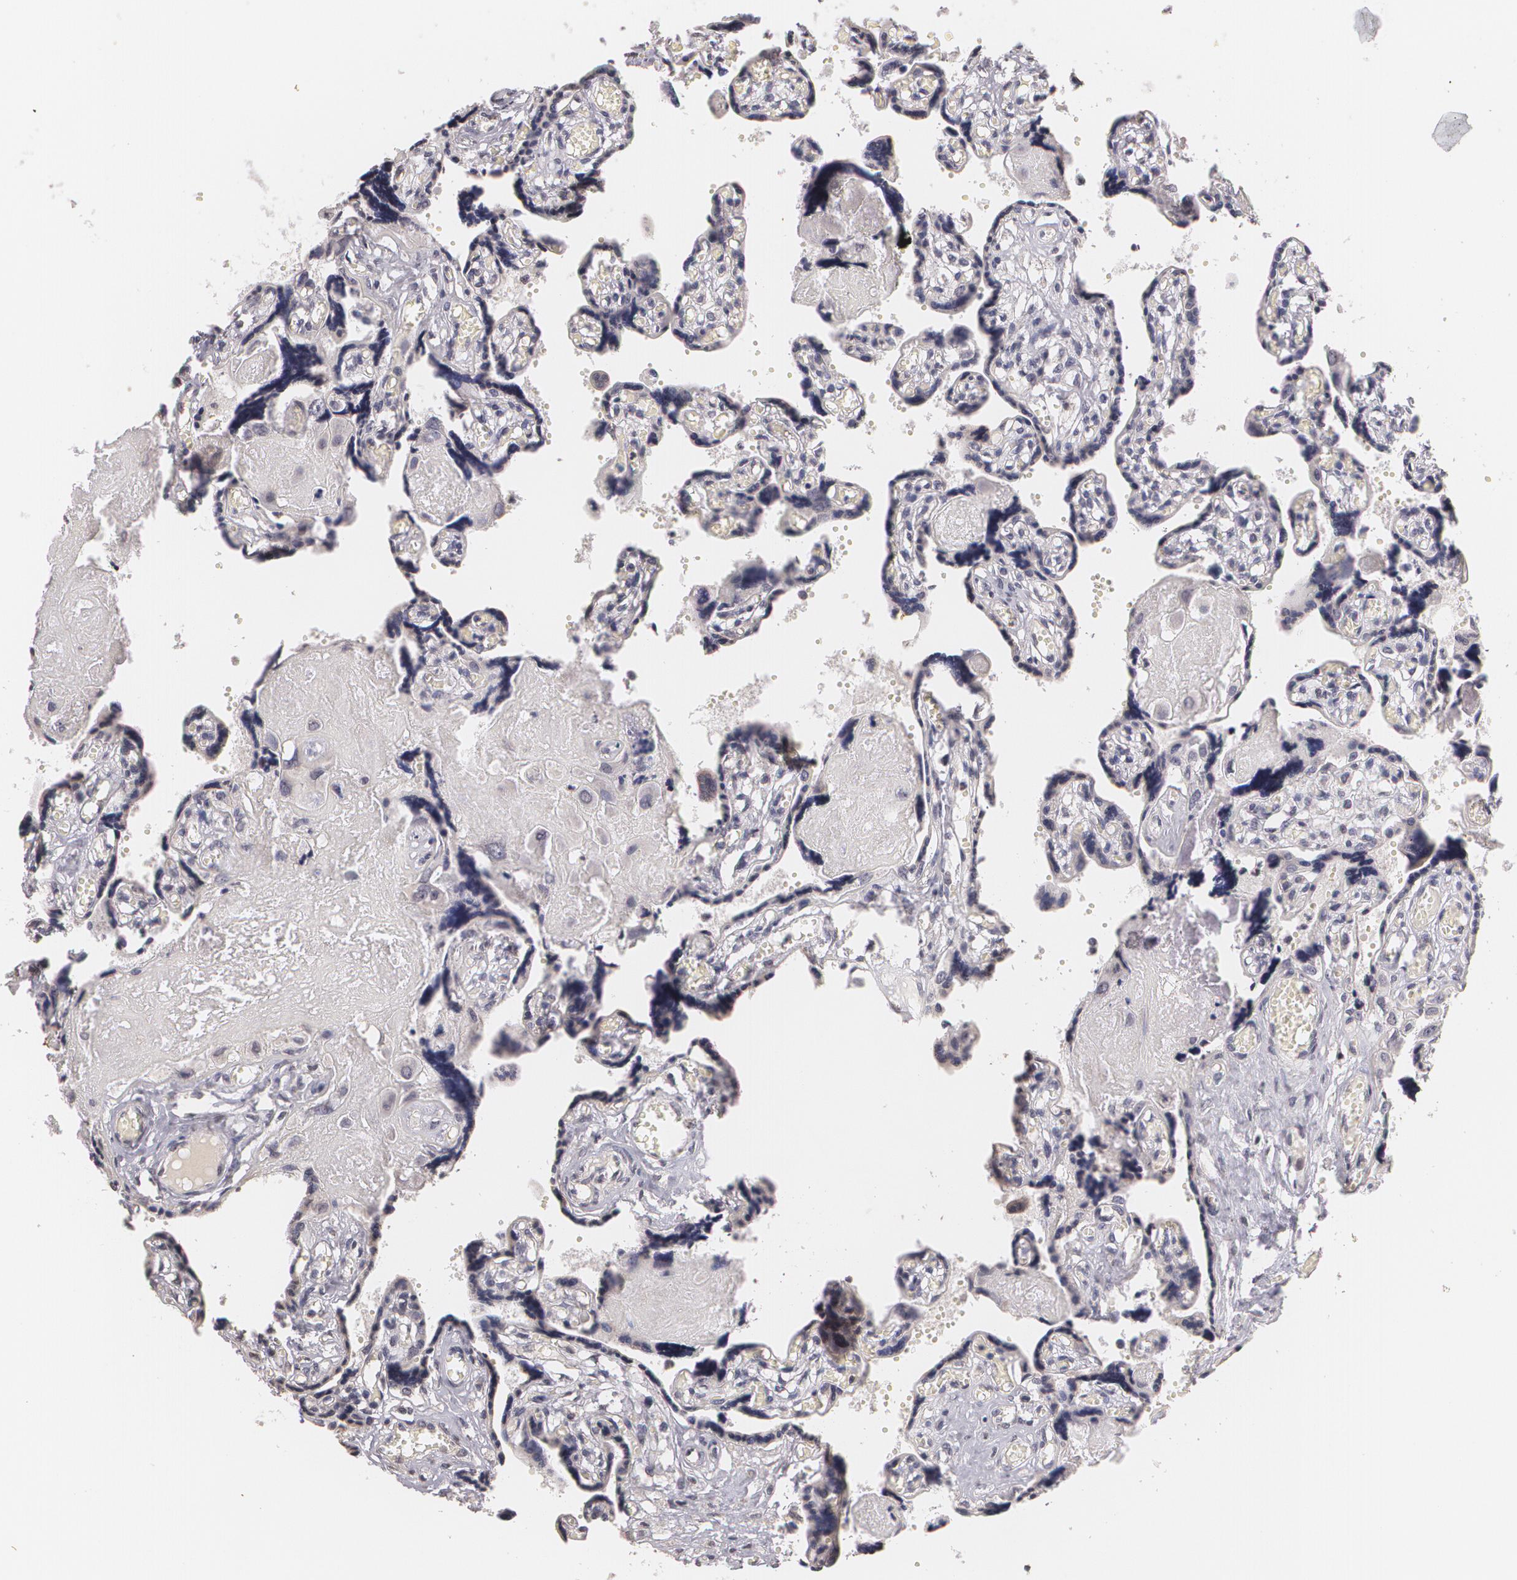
{"staining": {"intensity": "negative", "quantity": "none", "location": "none"}, "tissue": "placenta", "cell_type": "Decidual cells", "image_type": "normal", "snomed": [{"axis": "morphology", "description": "Normal tissue, NOS"}, {"axis": "morphology", "description": "Degeneration, NOS"}, {"axis": "topography", "description": "Placenta"}], "caption": "This photomicrograph is of unremarkable placenta stained with immunohistochemistry to label a protein in brown with the nuclei are counter-stained blue. There is no staining in decidual cells.", "gene": "THRB", "patient": {"sex": "female", "age": 35}}